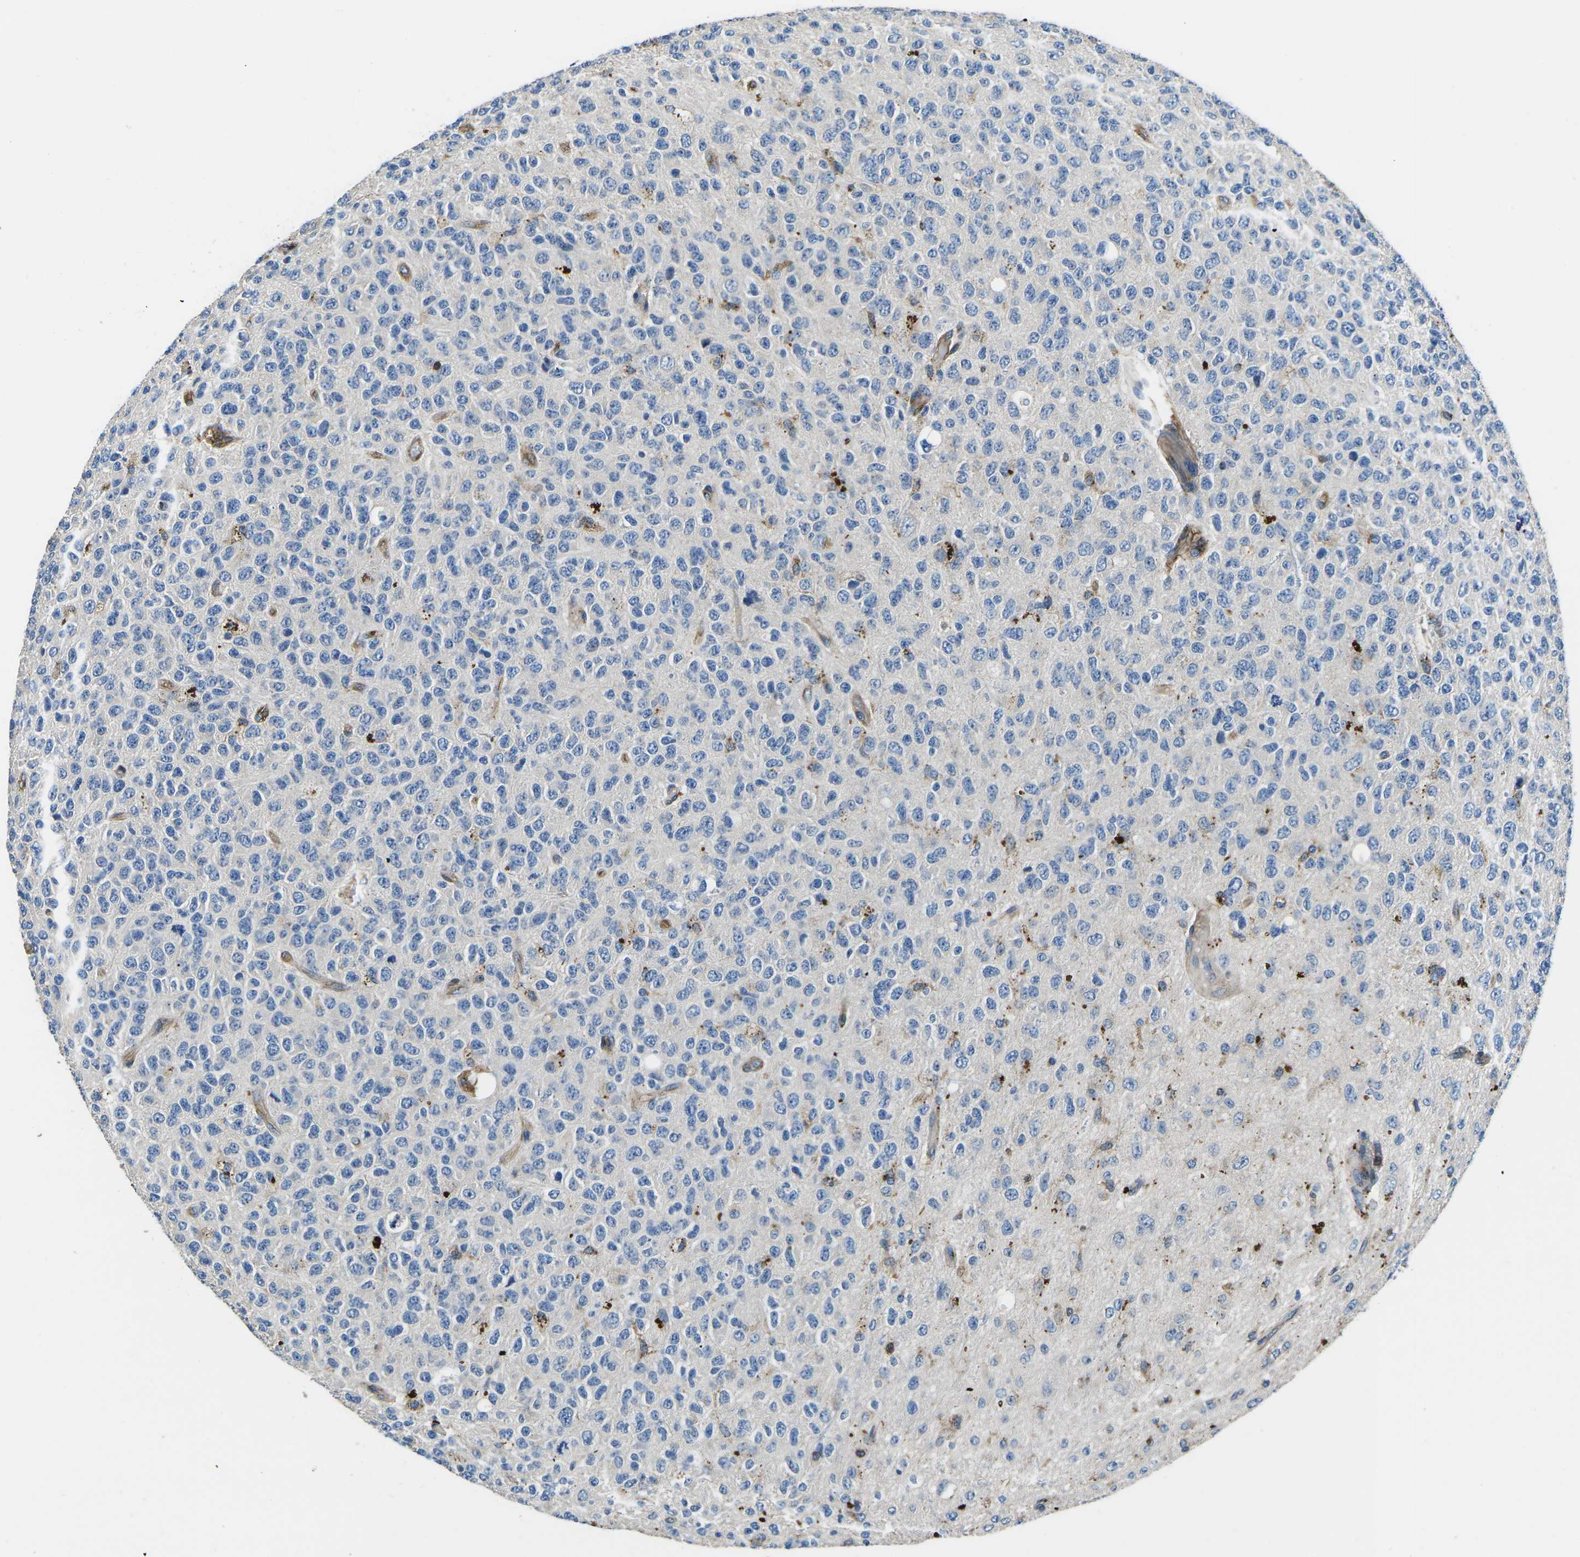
{"staining": {"intensity": "negative", "quantity": "none", "location": "none"}, "tissue": "glioma", "cell_type": "Tumor cells", "image_type": "cancer", "snomed": [{"axis": "morphology", "description": "Glioma, malignant, High grade"}, {"axis": "topography", "description": "pancreas cauda"}], "caption": "Immunohistochemistry photomicrograph of glioma stained for a protein (brown), which displays no expression in tumor cells. (DAB immunohistochemistry with hematoxylin counter stain).", "gene": "KCNJ15", "patient": {"sex": "male", "age": 60}}